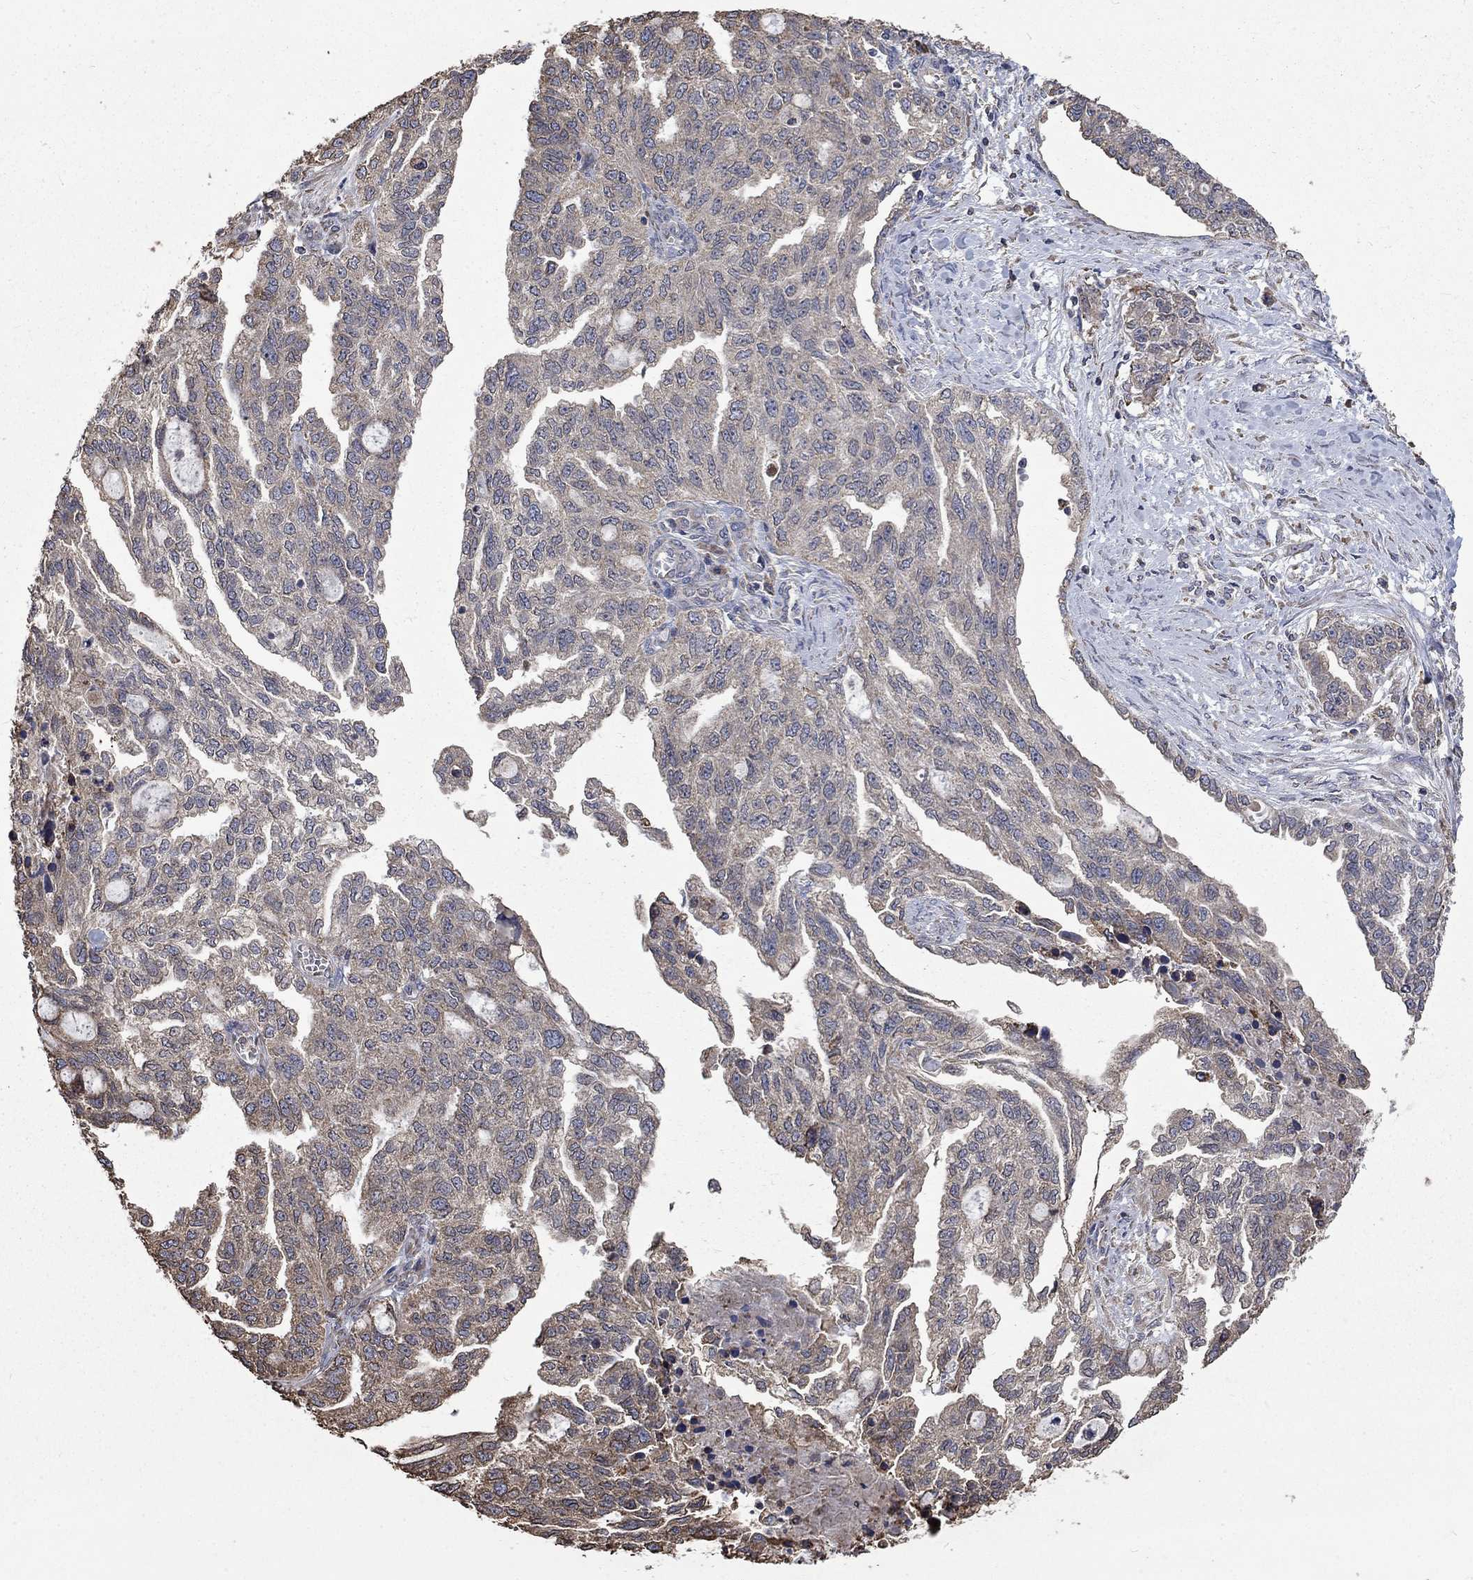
{"staining": {"intensity": "negative", "quantity": "none", "location": "none"}, "tissue": "ovarian cancer", "cell_type": "Tumor cells", "image_type": "cancer", "snomed": [{"axis": "morphology", "description": "Cystadenocarcinoma, serous, NOS"}, {"axis": "topography", "description": "Ovary"}], "caption": "Protein analysis of ovarian cancer (serous cystadenocarcinoma) exhibits no significant expression in tumor cells. The staining is performed using DAB (3,3'-diaminobenzidine) brown chromogen with nuclei counter-stained in using hematoxylin.", "gene": "ESRRA", "patient": {"sex": "female", "age": 51}}